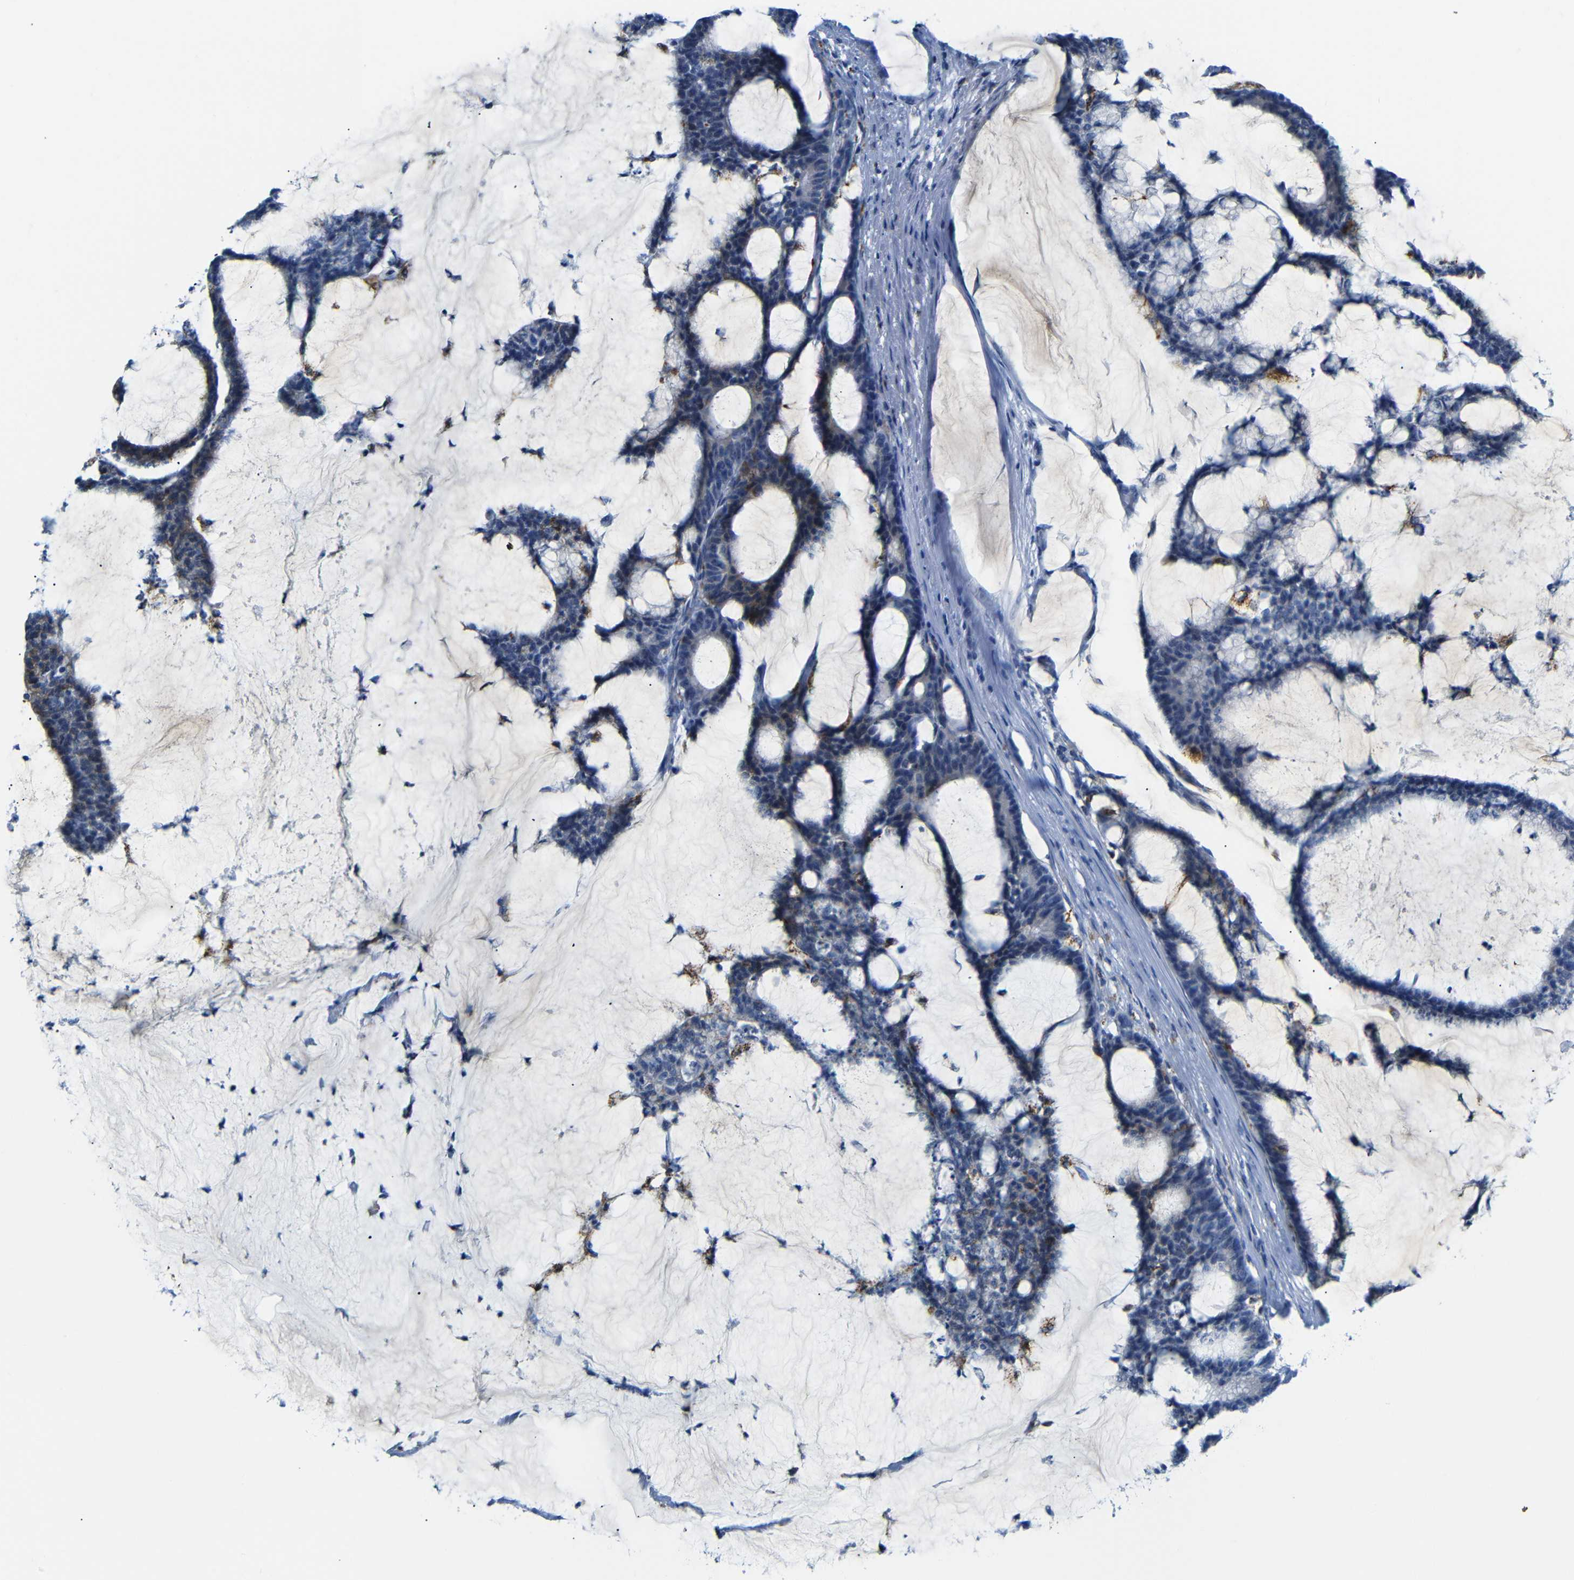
{"staining": {"intensity": "strong", "quantity": "25%-75%", "location": "cytoplasmic/membranous"}, "tissue": "colorectal cancer", "cell_type": "Tumor cells", "image_type": "cancer", "snomed": [{"axis": "morphology", "description": "Adenocarcinoma, NOS"}, {"axis": "topography", "description": "Colon"}], "caption": "Immunohistochemical staining of colorectal cancer (adenocarcinoma) demonstrates high levels of strong cytoplasmic/membranous staining in about 25%-75% of tumor cells. The staining was performed using DAB to visualize the protein expression in brown, while the nuclei were stained in blue with hematoxylin (Magnification: 20x).", "gene": "C15orf48", "patient": {"sex": "female", "age": 84}}